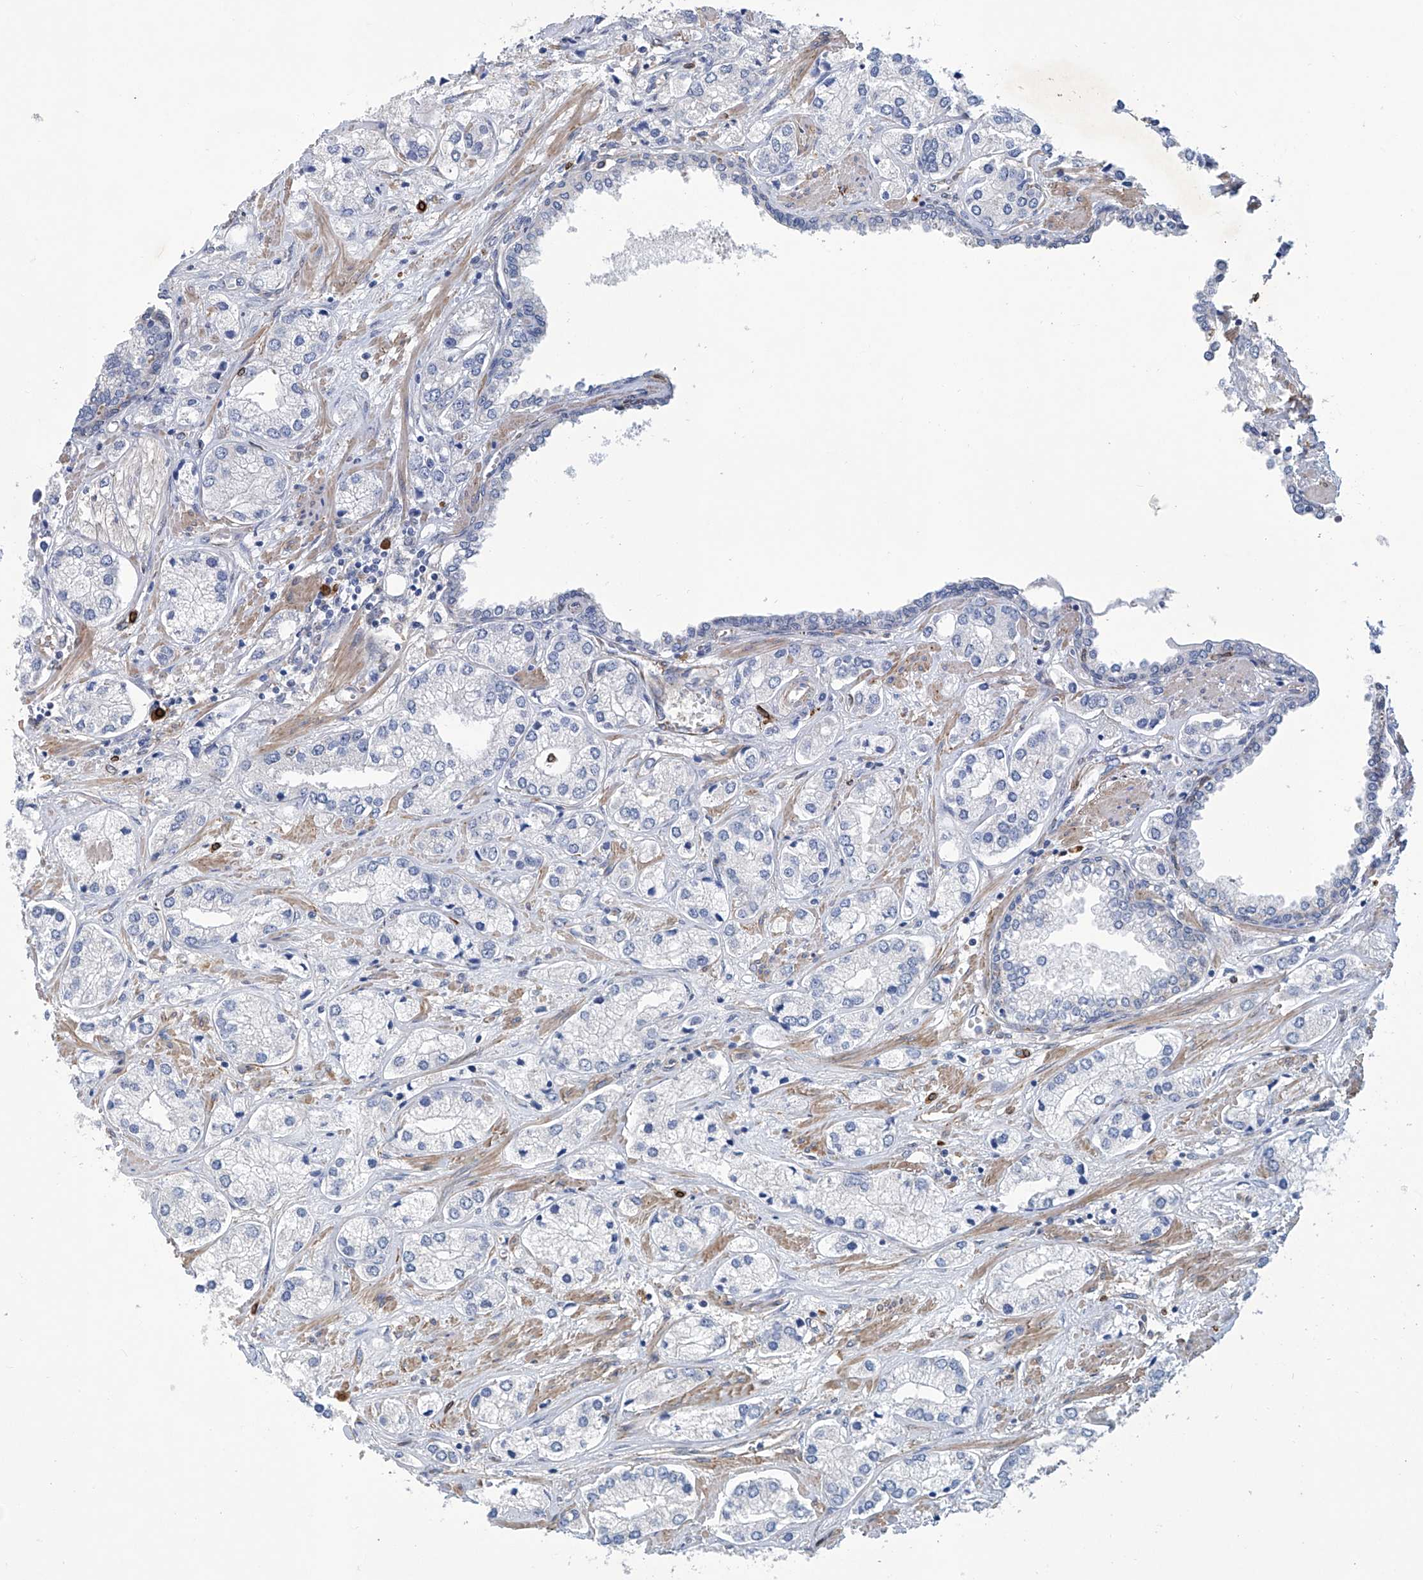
{"staining": {"intensity": "negative", "quantity": "none", "location": "none"}, "tissue": "prostate cancer", "cell_type": "Tumor cells", "image_type": "cancer", "snomed": [{"axis": "morphology", "description": "Adenocarcinoma, High grade"}, {"axis": "topography", "description": "Prostate"}], "caption": "A photomicrograph of human prostate cancer is negative for staining in tumor cells. The staining is performed using DAB (3,3'-diaminobenzidine) brown chromogen with nuclei counter-stained in using hematoxylin.", "gene": "TNN", "patient": {"sex": "male", "age": 66}}